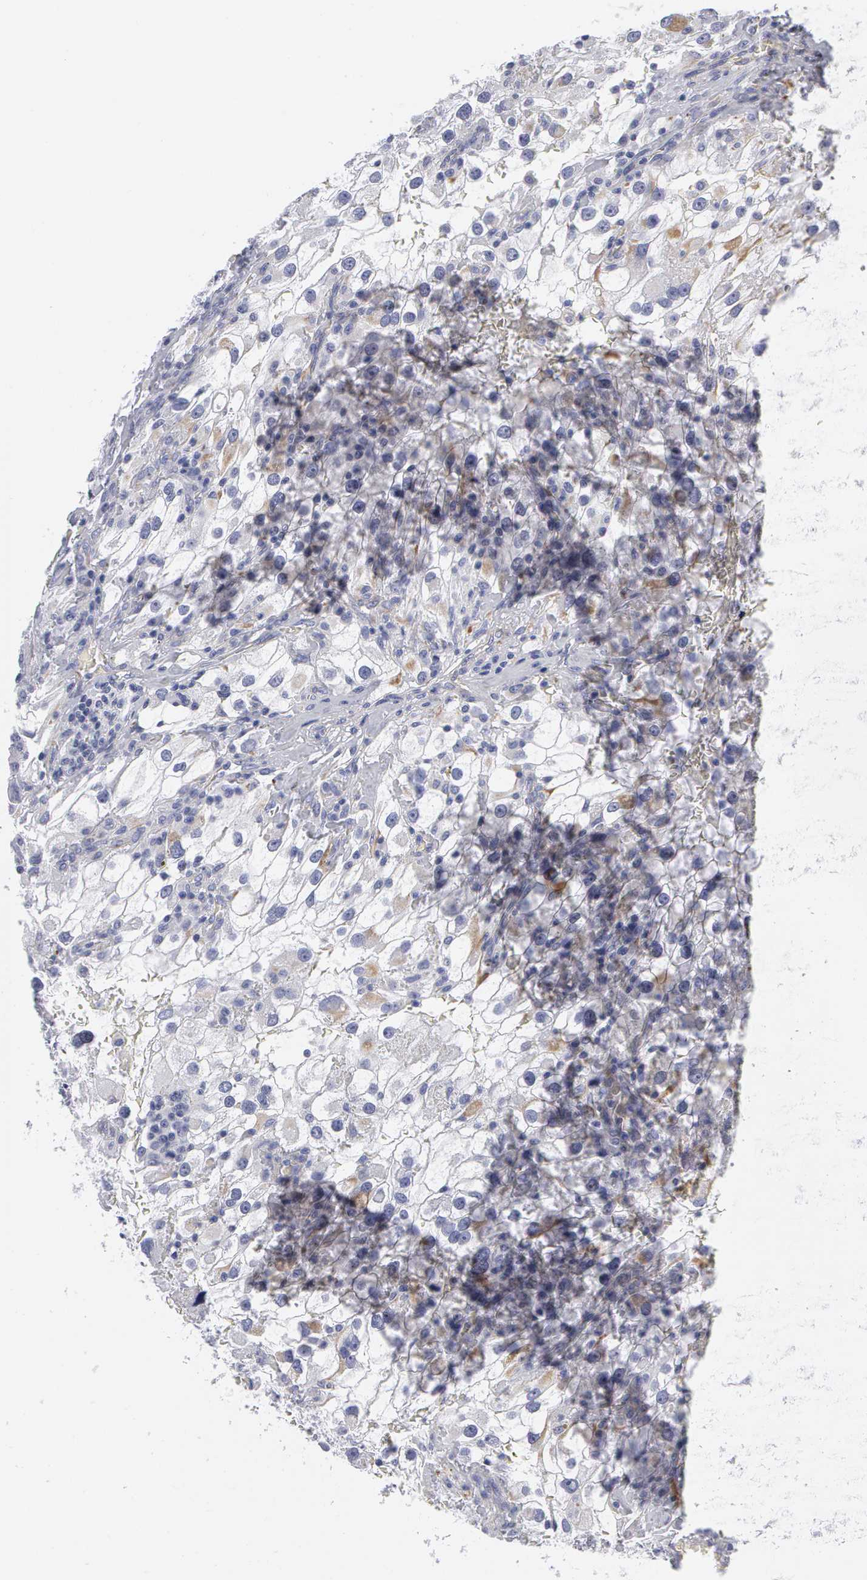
{"staining": {"intensity": "negative", "quantity": "none", "location": "none"}, "tissue": "renal cancer", "cell_type": "Tumor cells", "image_type": "cancer", "snomed": [{"axis": "morphology", "description": "Adenocarcinoma, NOS"}, {"axis": "topography", "description": "Kidney"}], "caption": "Tumor cells show no significant expression in renal cancer.", "gene": "SMC1B", "patient": {"sex": "female", "age": 52}}